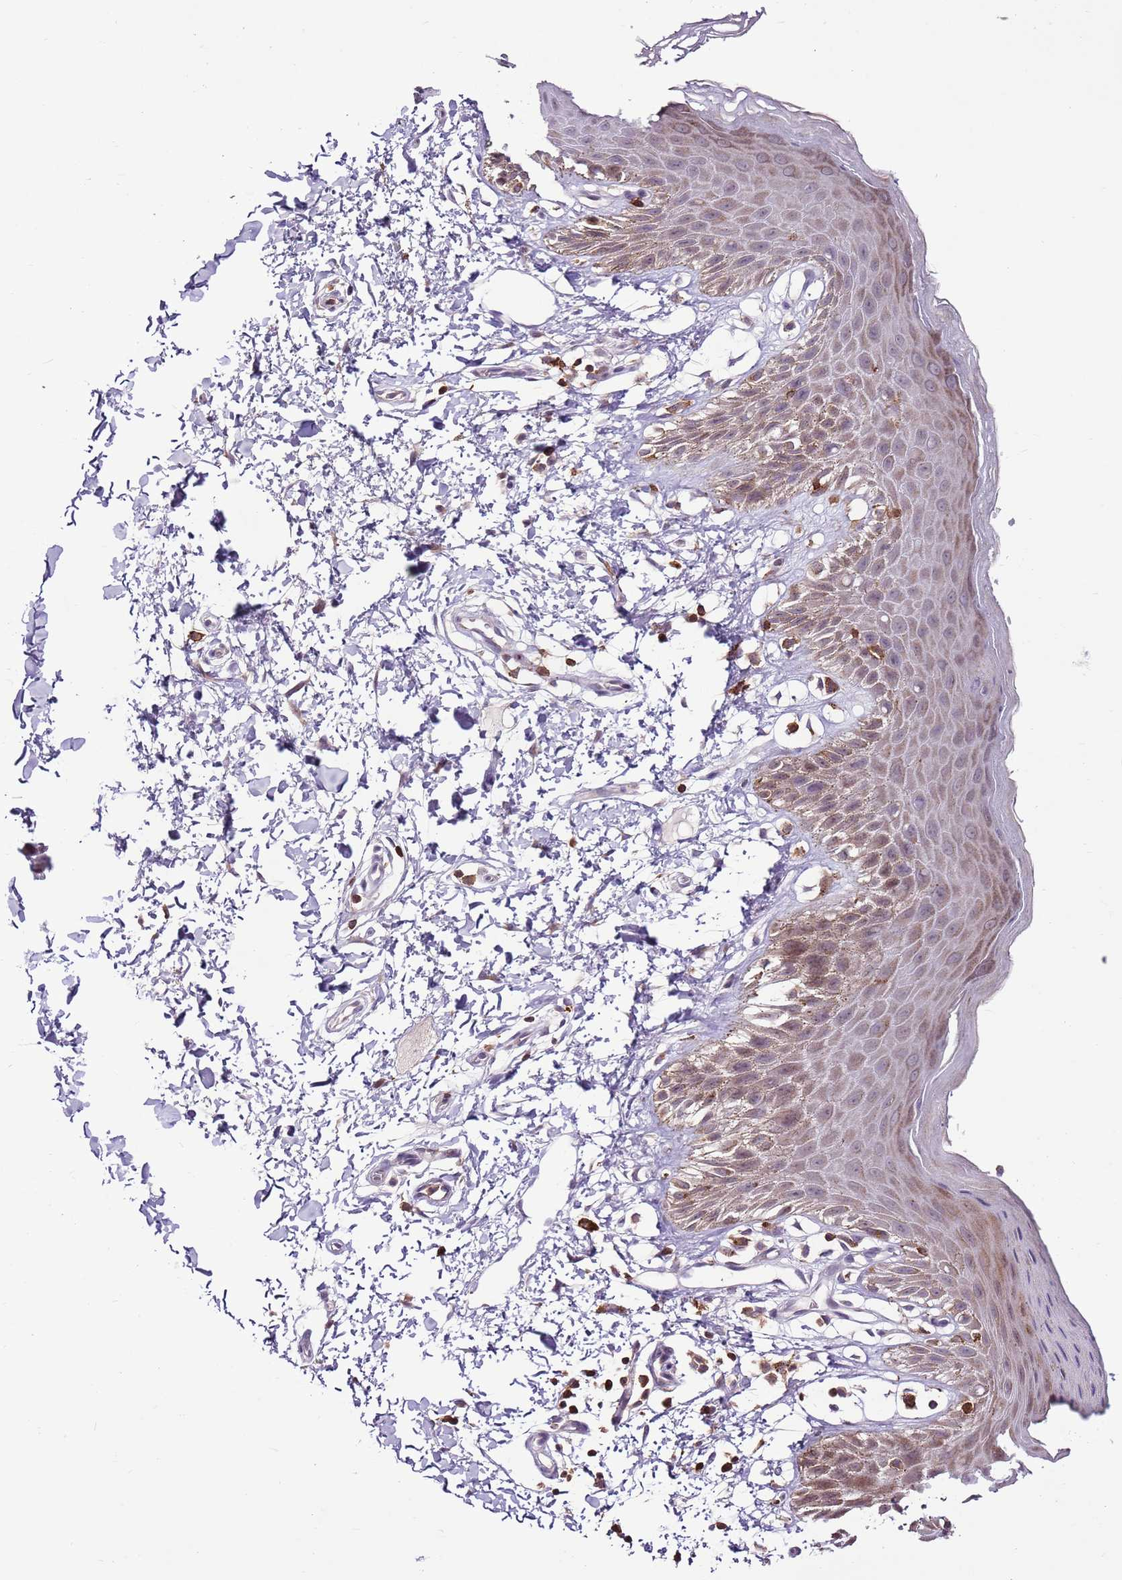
{"staining": {"intensity": "moderate", "quantity": "25%-75%", "location": "cytoplasmic/membranous"}, "tissue": "skin", "cell_type": "Epidermal cells", "image_type": "normal", "snomed": [{"axis": "morphology", "description": "Normal tissue, NOS"}, {"axis": "topography", "description": "Anal"}], "caption": "DAB (3,3'-diaminobenzidine) immunohistochemical staining of benign skin reveals moderate cytoplasmic/membranous protein positivity in about 25%-75% of epidermal cells.", "gene": "ZSWIM1", "patient": {"sex": "male", "age": 44}}